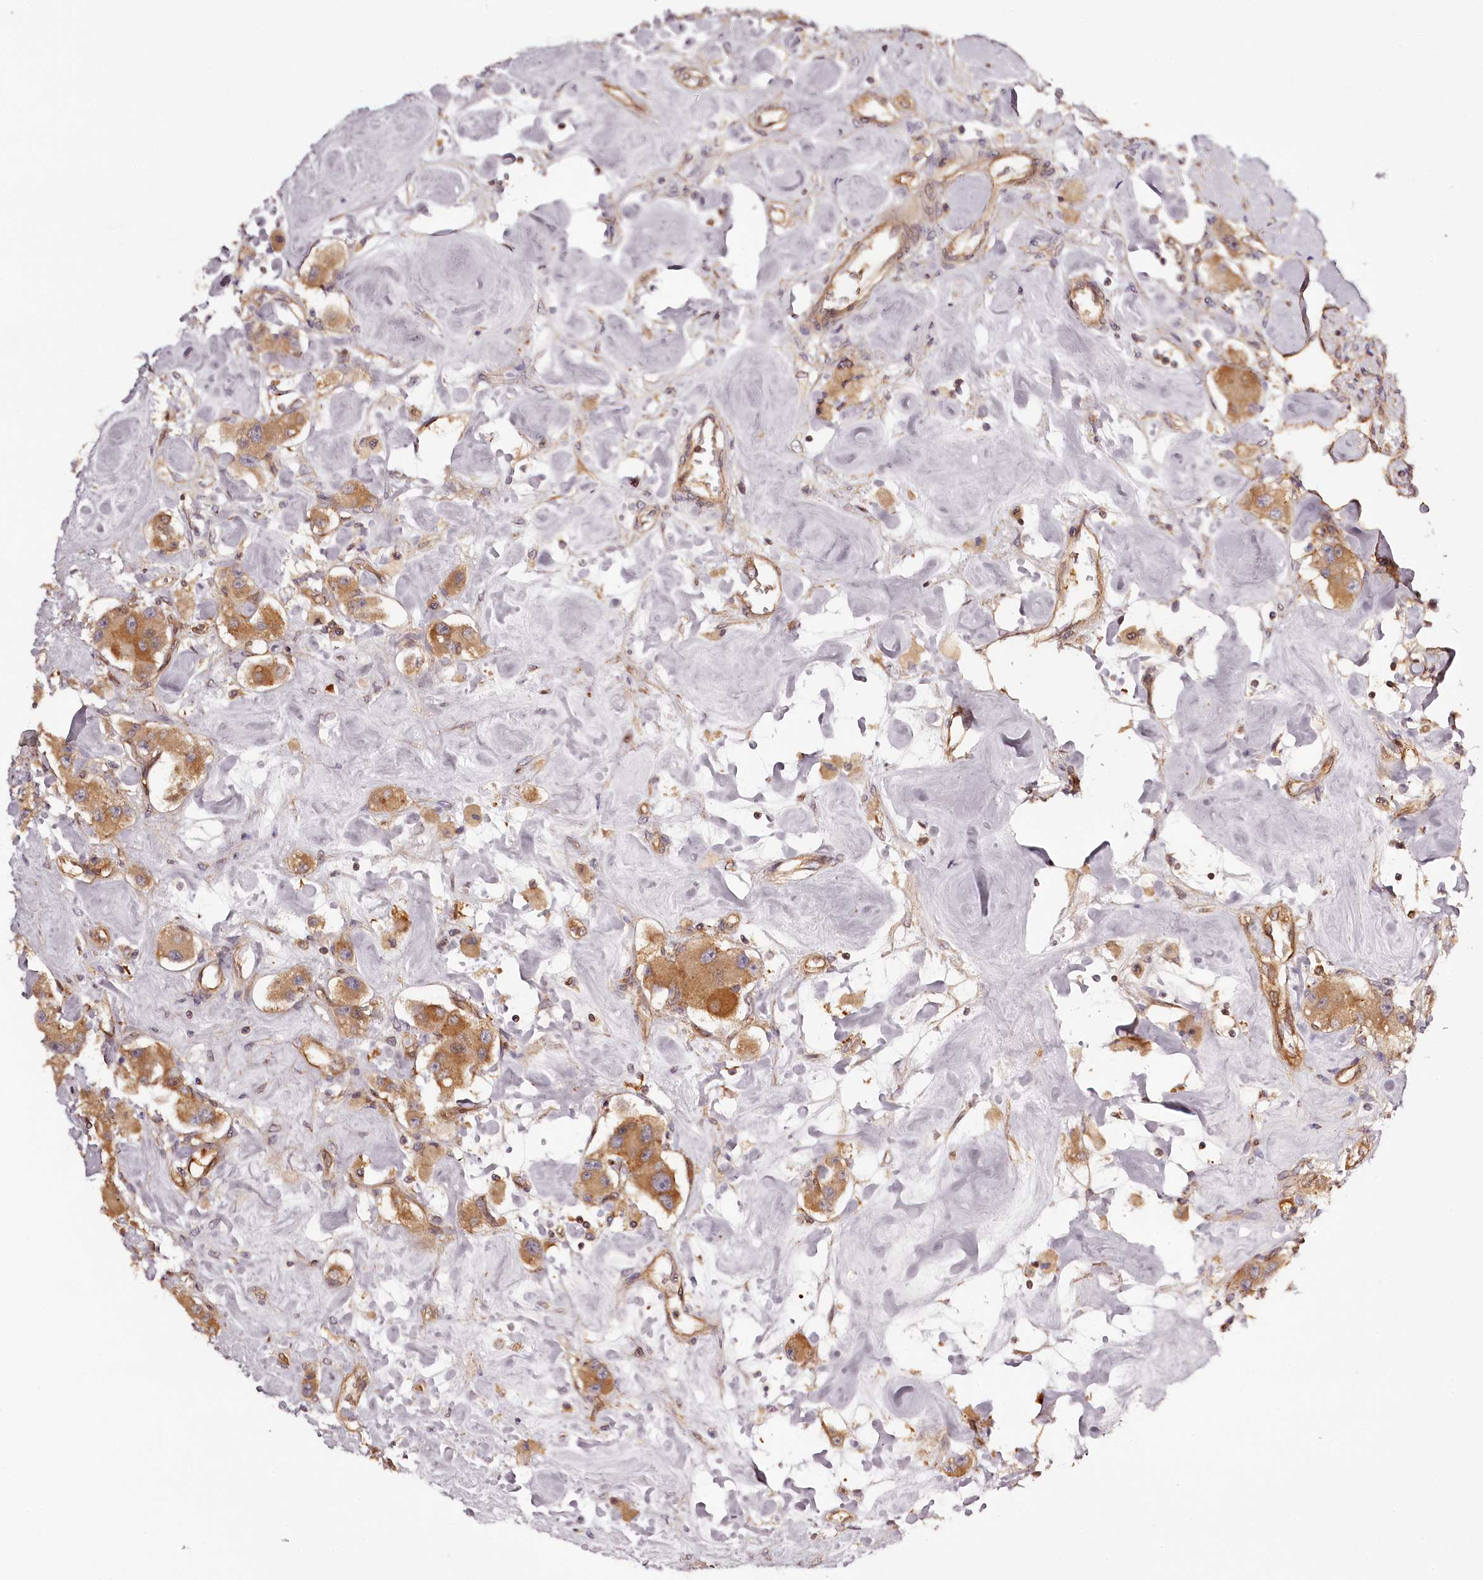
{"staining": {"intensity": "moderate", "quantity": ">75%", "location": "cytoplasmic/membranous"}, "tissue": "carcinoid", "cell_type": "Tumor cells", "image_type": "cancer", "snomed": [{"axis": "morphology", "description": "Carcinoid, malignant, NOS"}, {"axis": "topography", "description": "Pancreas"}], "caption": "Immunohistochemistry (IHC) histopathology image of malignant carcinoid stained for a protein (brown), which shows medium levels of moderate cytoplasmic/membranous expression in approximately >75% of tumor cells.", "gene": "TARS1", "patient": {"sex": "male", "age": 41}}